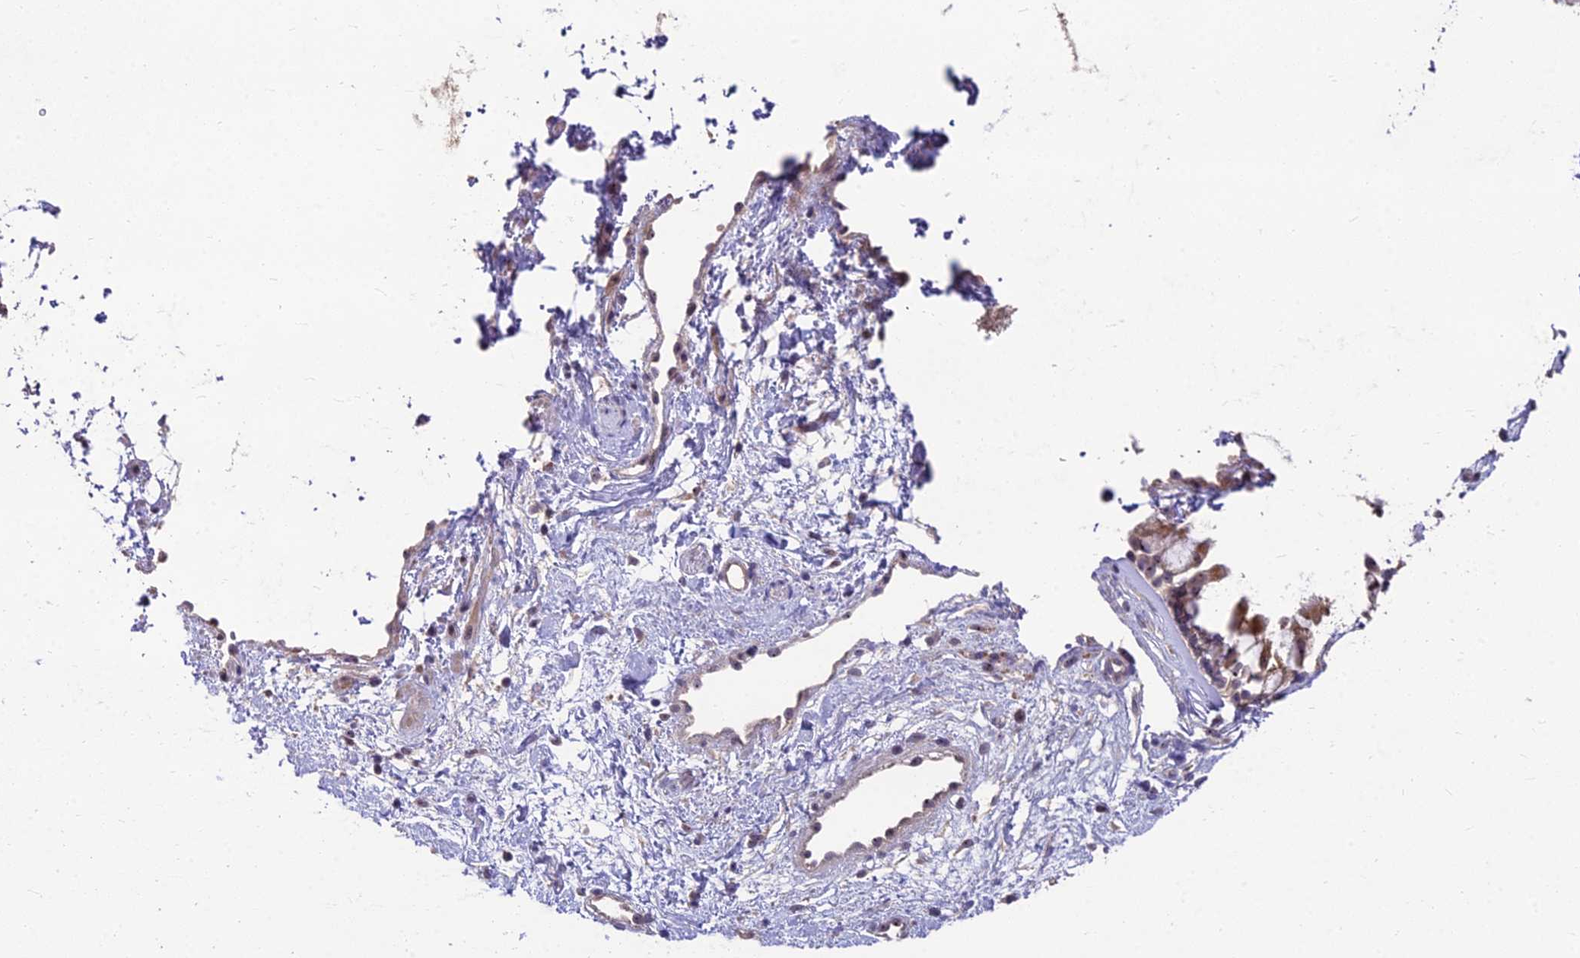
{"staining": {"intensity": "moderate", "quantity": ">75%", "location": "cytoplasmic/membranous,nuclear"}, "tissue": "nasopharynx", "cell_type": "Respiratory epithelial cells", "image_type": "normal", "snomed": [{"axis": "morphology", "description": "Normal tissue, NOS"}, {"axis": "topography", "description": "Nasopharynx"}], "caption": "Protein staining by IHC shows moderate cytoplasmic/membranous,nuclear positivity in approximately >75% of respiratory epithelial cells in unremarkable nasopharynx. (Stains: DAB in brown, nuclei in blue, Microscopy: brightfield microscopy at high magnification).", "gene": "ZNF333", "patient": {"sex": "male", "age": 32}}